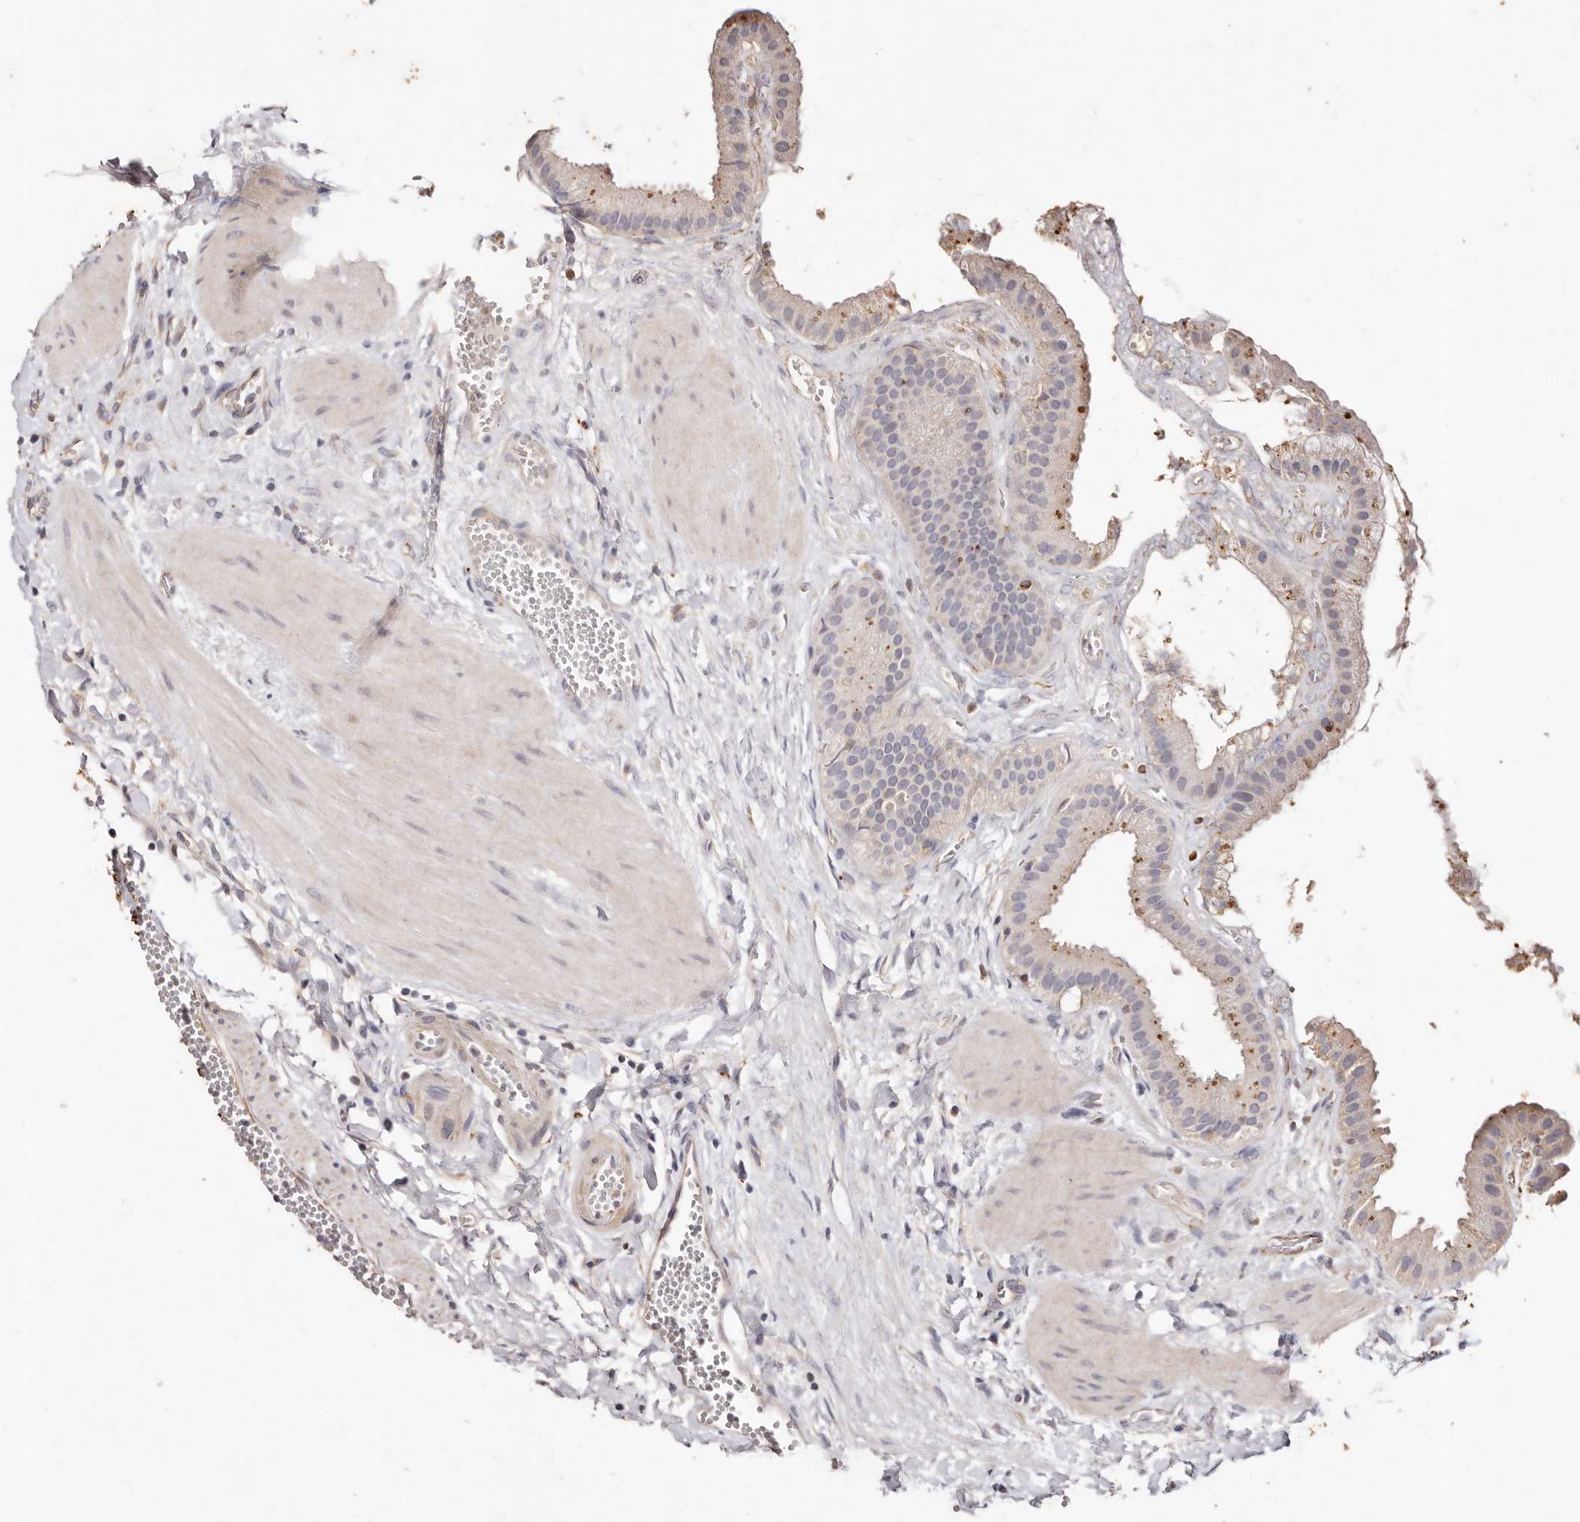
{"staining": {"intensity": "moderate", "quantity": ">75%", "location": "cytoplasmic/membranous"}, "tissue": "gallbladder", "cell_type": "Glandular cells", "image_type": "normal", "snomed": [{"axis": "morphology", "description": "Normal tissue, NOS"}, {"axis": "topography", "description": "Gallbladder"}], "caption": "The immunohistochemical stain shows moderate cytoplasmic/membranous staining in glandular cells of normal gallbladder.", "gene": "THBS3", "patient": {"sex": "male", "age": 55}}